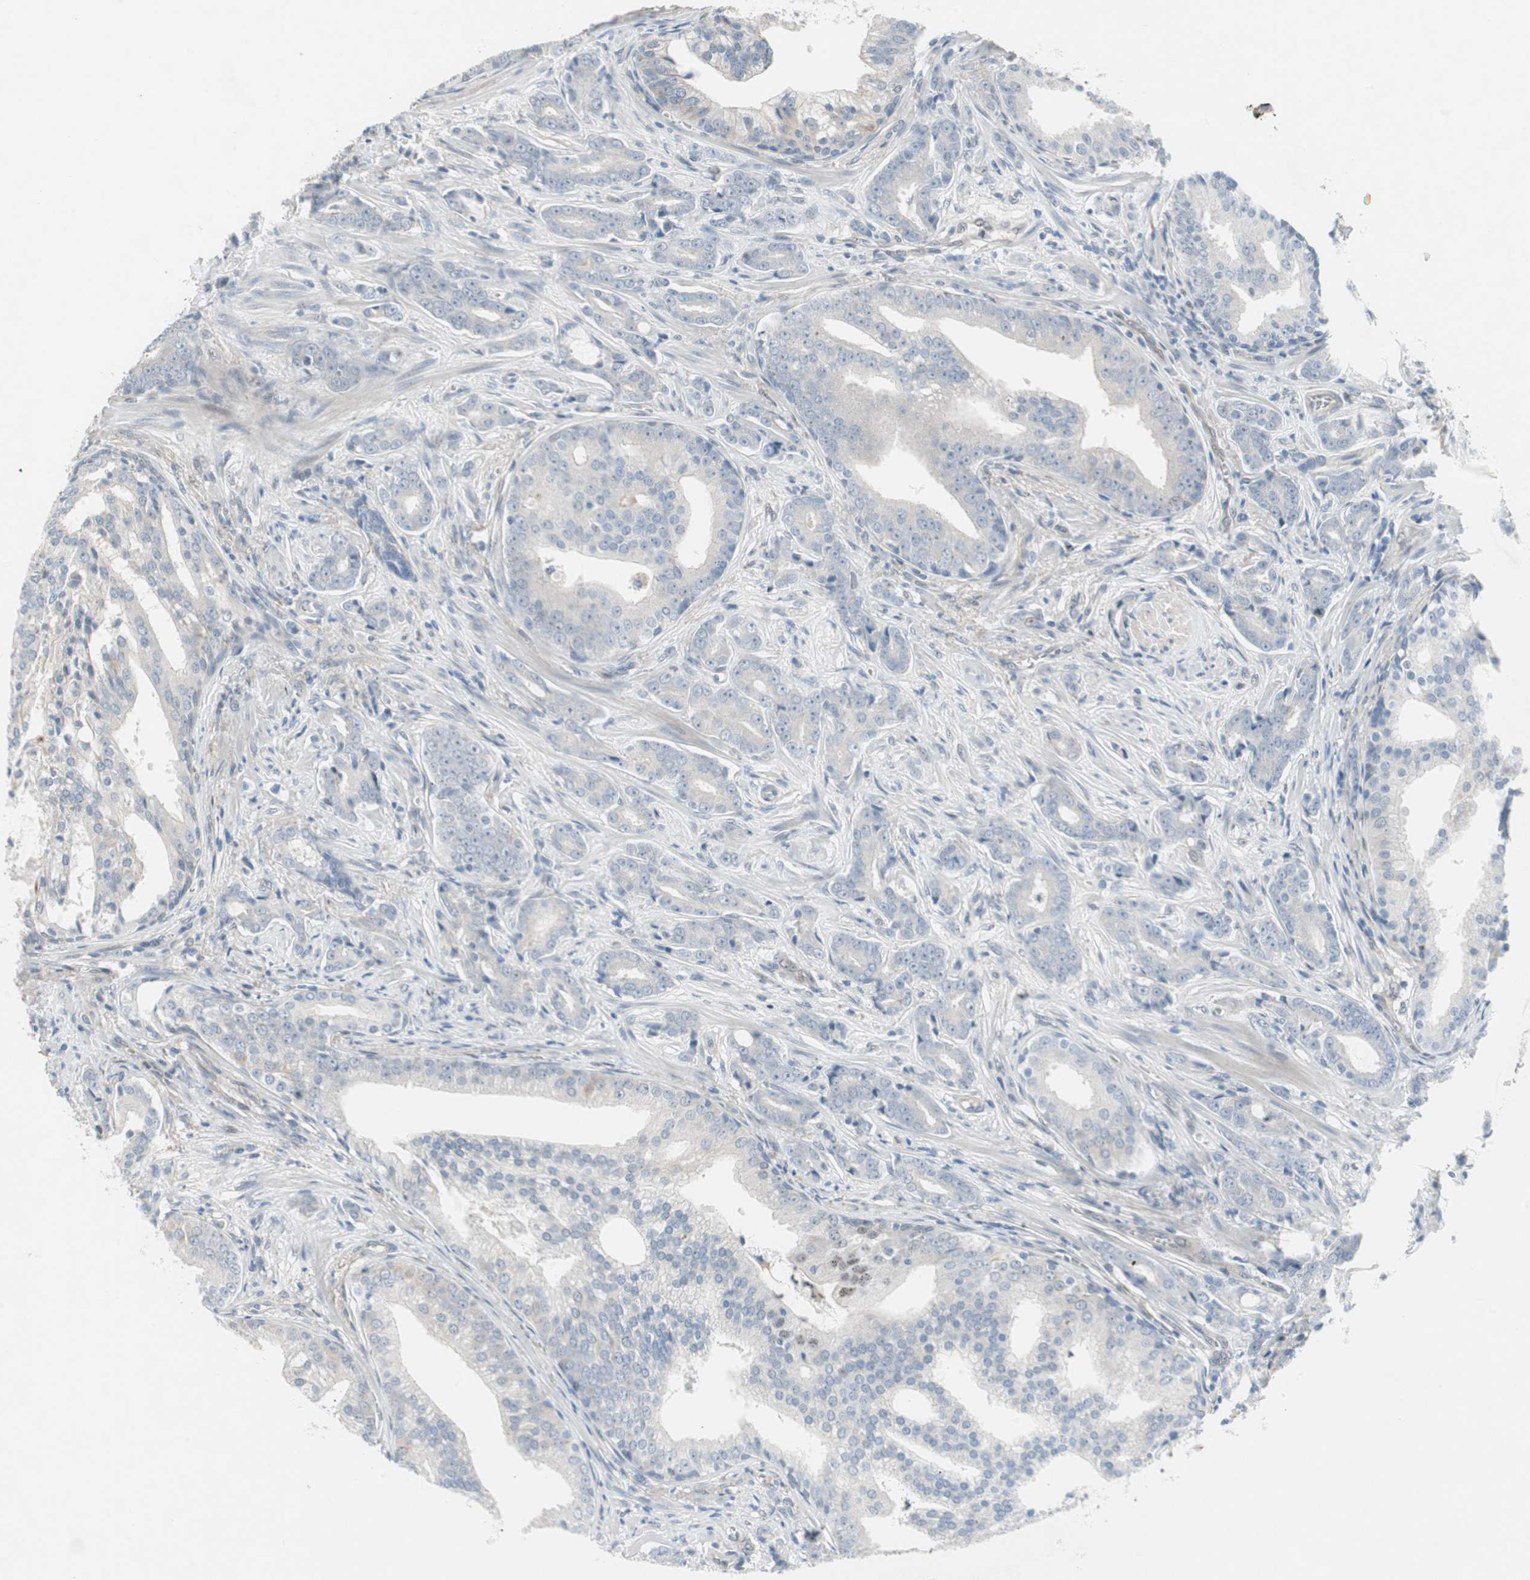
{"staining": {"intensity": "negative", "quantity": "none", "location": "none"}, "tissue": "prostate cancer", "cell_type": "Tumor cells", "image_type": "cancer", "snomed": [{"axis": "morphology", "description": "Adenocarcinoma, Low grade"}, {"axis": "topography", "description": "Prostate"}], "caption": "Tumor cells show no significant positivity in low-grade adenocarcinoma (prostate).", "gene": "CAND2", "patient": {"sex": "male", "age": 58}}